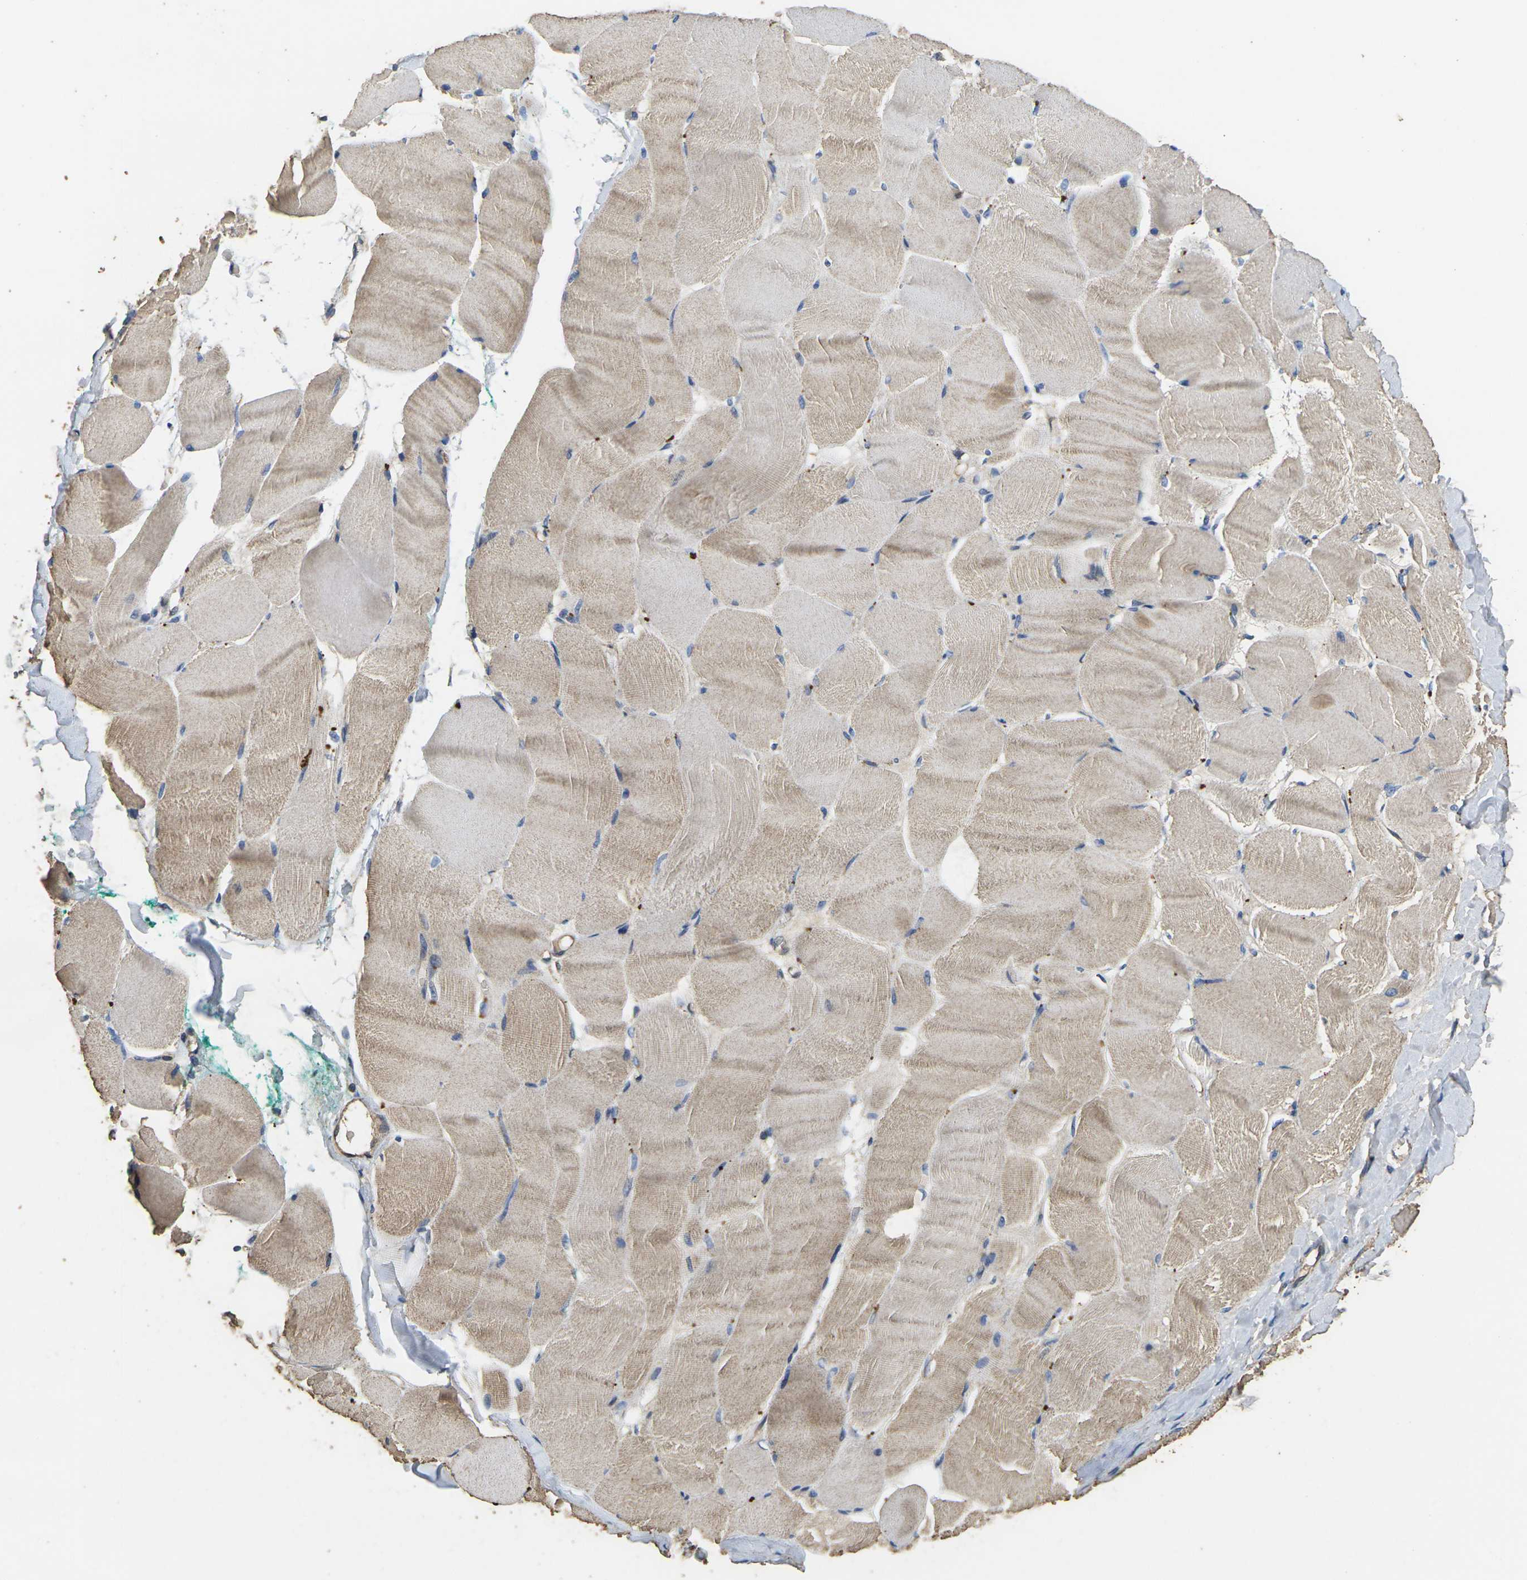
{"staining": {"intensity": "weak", "quantity": ">75%", "location": "cytoplasmic/membranous"}, "tissue": "skeletal muscle", "cell_type": "Myocytes", "image_type": "normal", "snomed": [{"axis": "morphology", "description": "Normal tissue, NOS"}, {"axis": "morphology", "description": "Squamous cell carcinoma, NOS"}, {"axis": "topography", "description": "Skeletal muscle"}], "caption": "This is a micrograph of immunohistochemistry staining of normal skeletal muscle, which shows weak staining in the cytoplasmic/membranous of myocytes.", "gene": "MAPK11", "patient": {"sex": "male", "age": 51}}